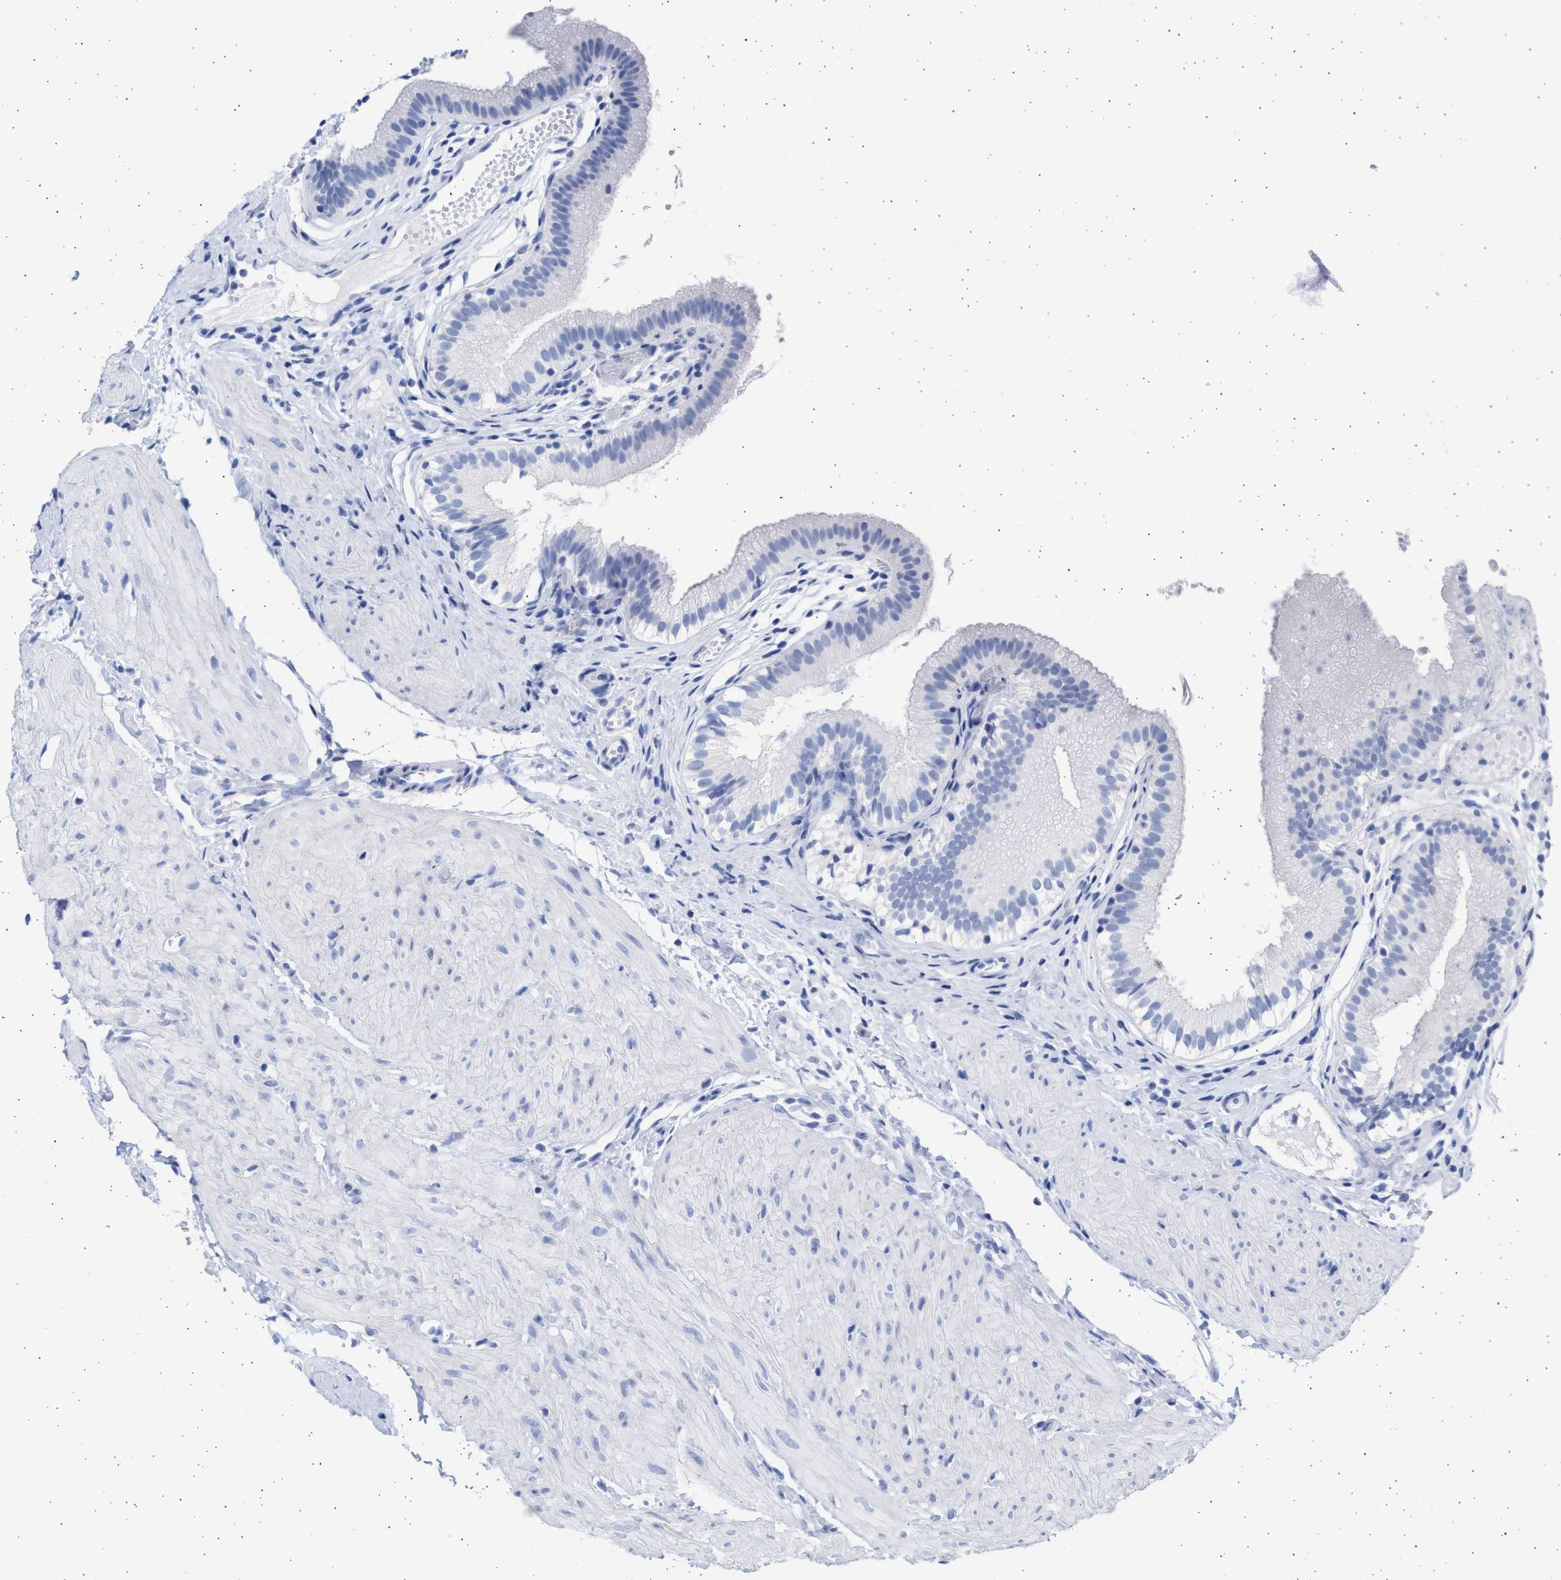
{"staining": {"intensity": "negative", "quantity": "none", "location": "none"}, "tissue": "gallbladder", "cell_type": "Glandular cells", "image_type": "normal", "snomed": [{"axis": "morphology", "description": "Normal tissue, NOS"}, {"axis": "topography", "description": "Gallbladder"}], "caption": "The histopathology image reveals no significant expression in glandular cells of gallbladder.", "gene": "ALDOC", "patient": {"sex": "female", "age": 26}}